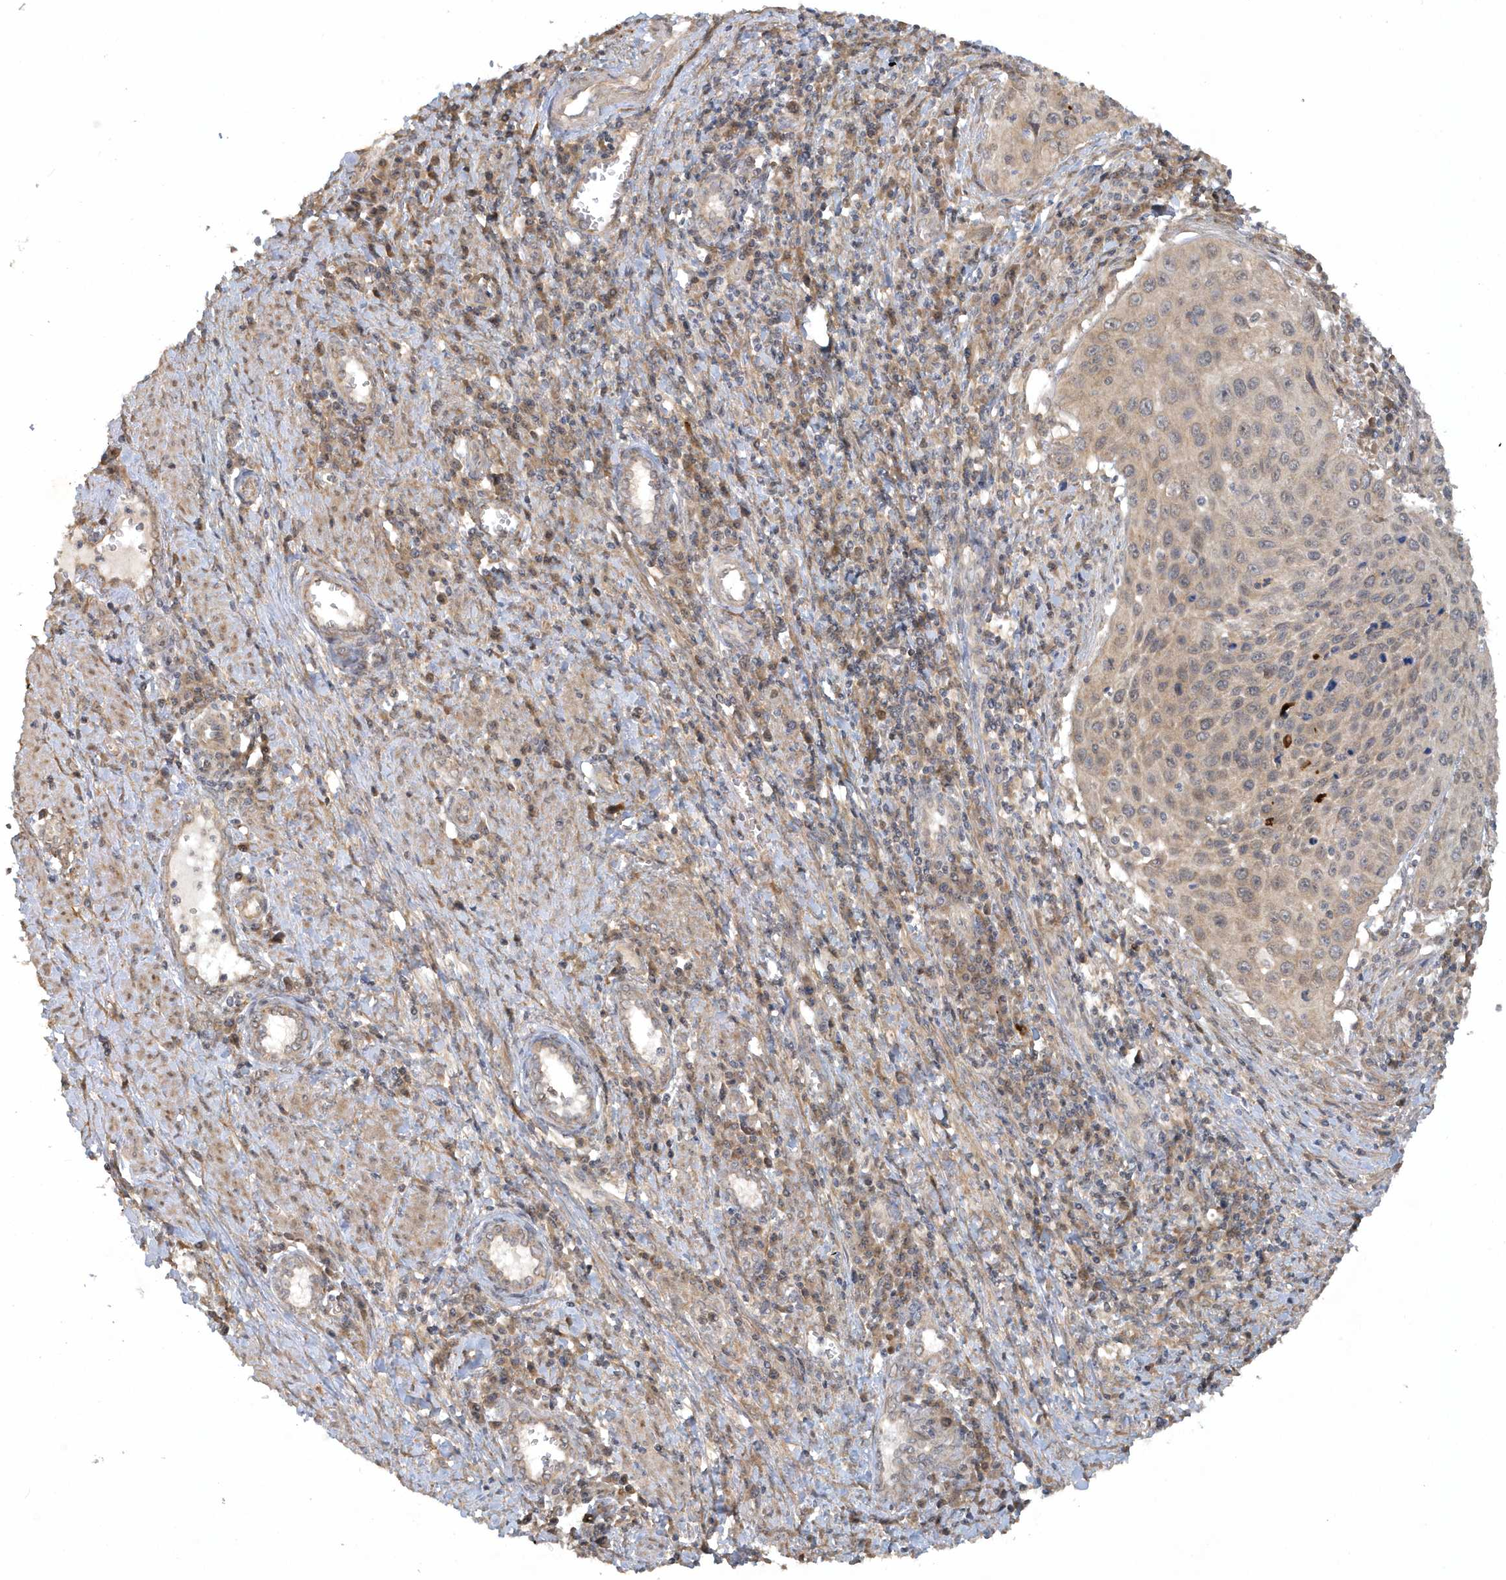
{"staining": {"intensity": "weak", "quantity": ">75%", "location": "cytoplasmic/membranous"}, "tissue": "cervical cancer", "cell_type": "Tumor cells", "image_type": "cancer", "snomed": [{"axis": "morphology", "description": "Squamous cell carcinoma, NOS"}, {"axis": "topography", "description": "Cervix"}], "caption": "This micrograph exhibits cervical cancer stained with immunohistochemistry (IHC) to label a protein in brown. The cytoplasmic/membranous of tumor cells show weak positivity for the protein. Nuclei are counter-stained blue.", "gene": "THG1L", "patient": {"sex": "female", "age": 32}}